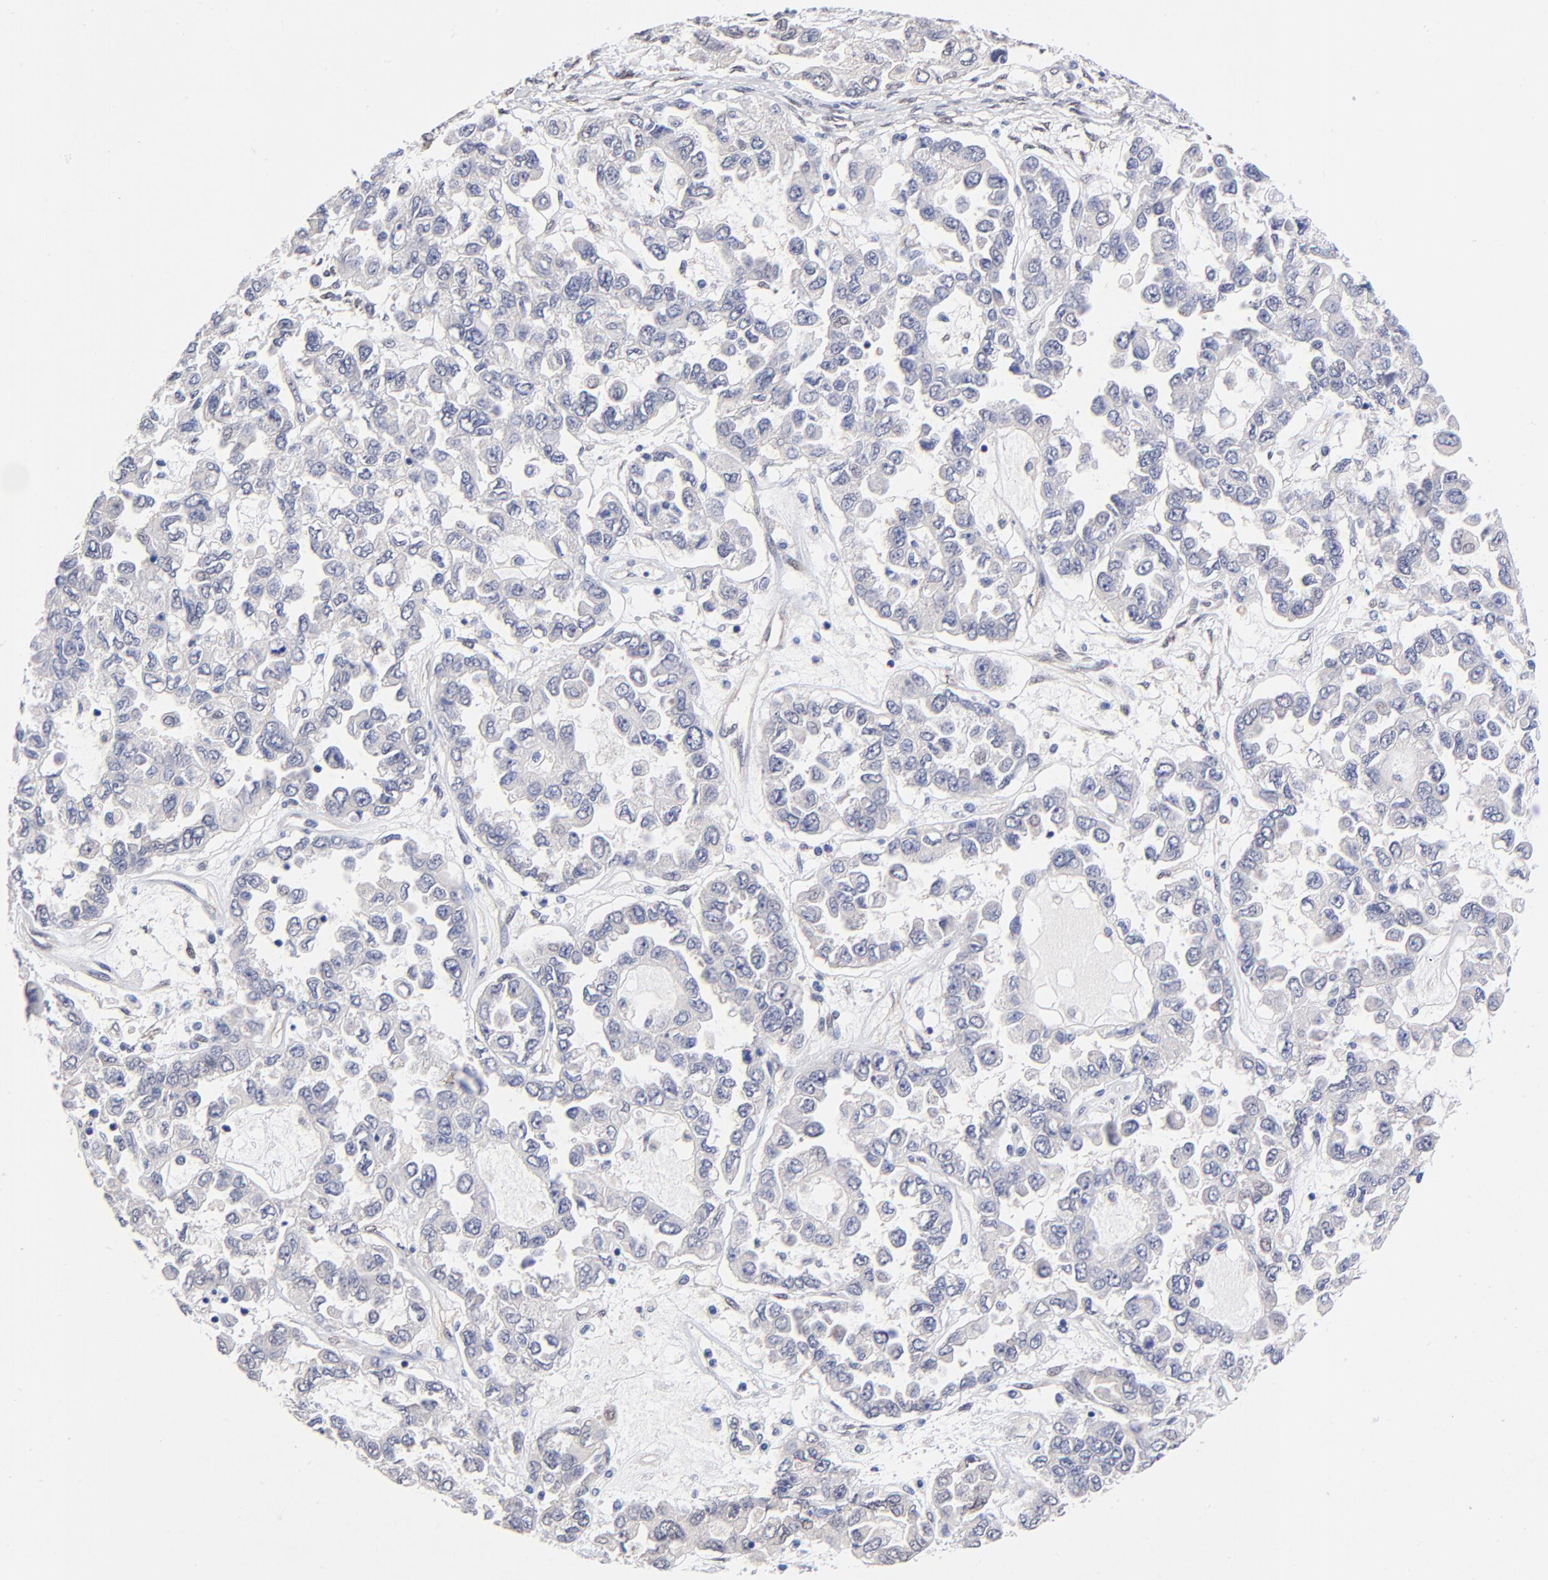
{"staining": {"intensity": "negative", "quantity": "none", "location": "none"}, "tissue": "ovarian cancer", "cell_type": "Tumor cells", "image_type": "cancer", "snomed": [{"axis": "morphology", "description": "Cystadenocarcinoma, serous, NOS"}, {"axis": "topography", "description": "Ovary"}], "caption": "The image displays no significant expression in tumor cells of ovarian serous cystadenocarcinoma.", "gene": "TXNL1", "patient": {"sex": "female", "age": 84}}